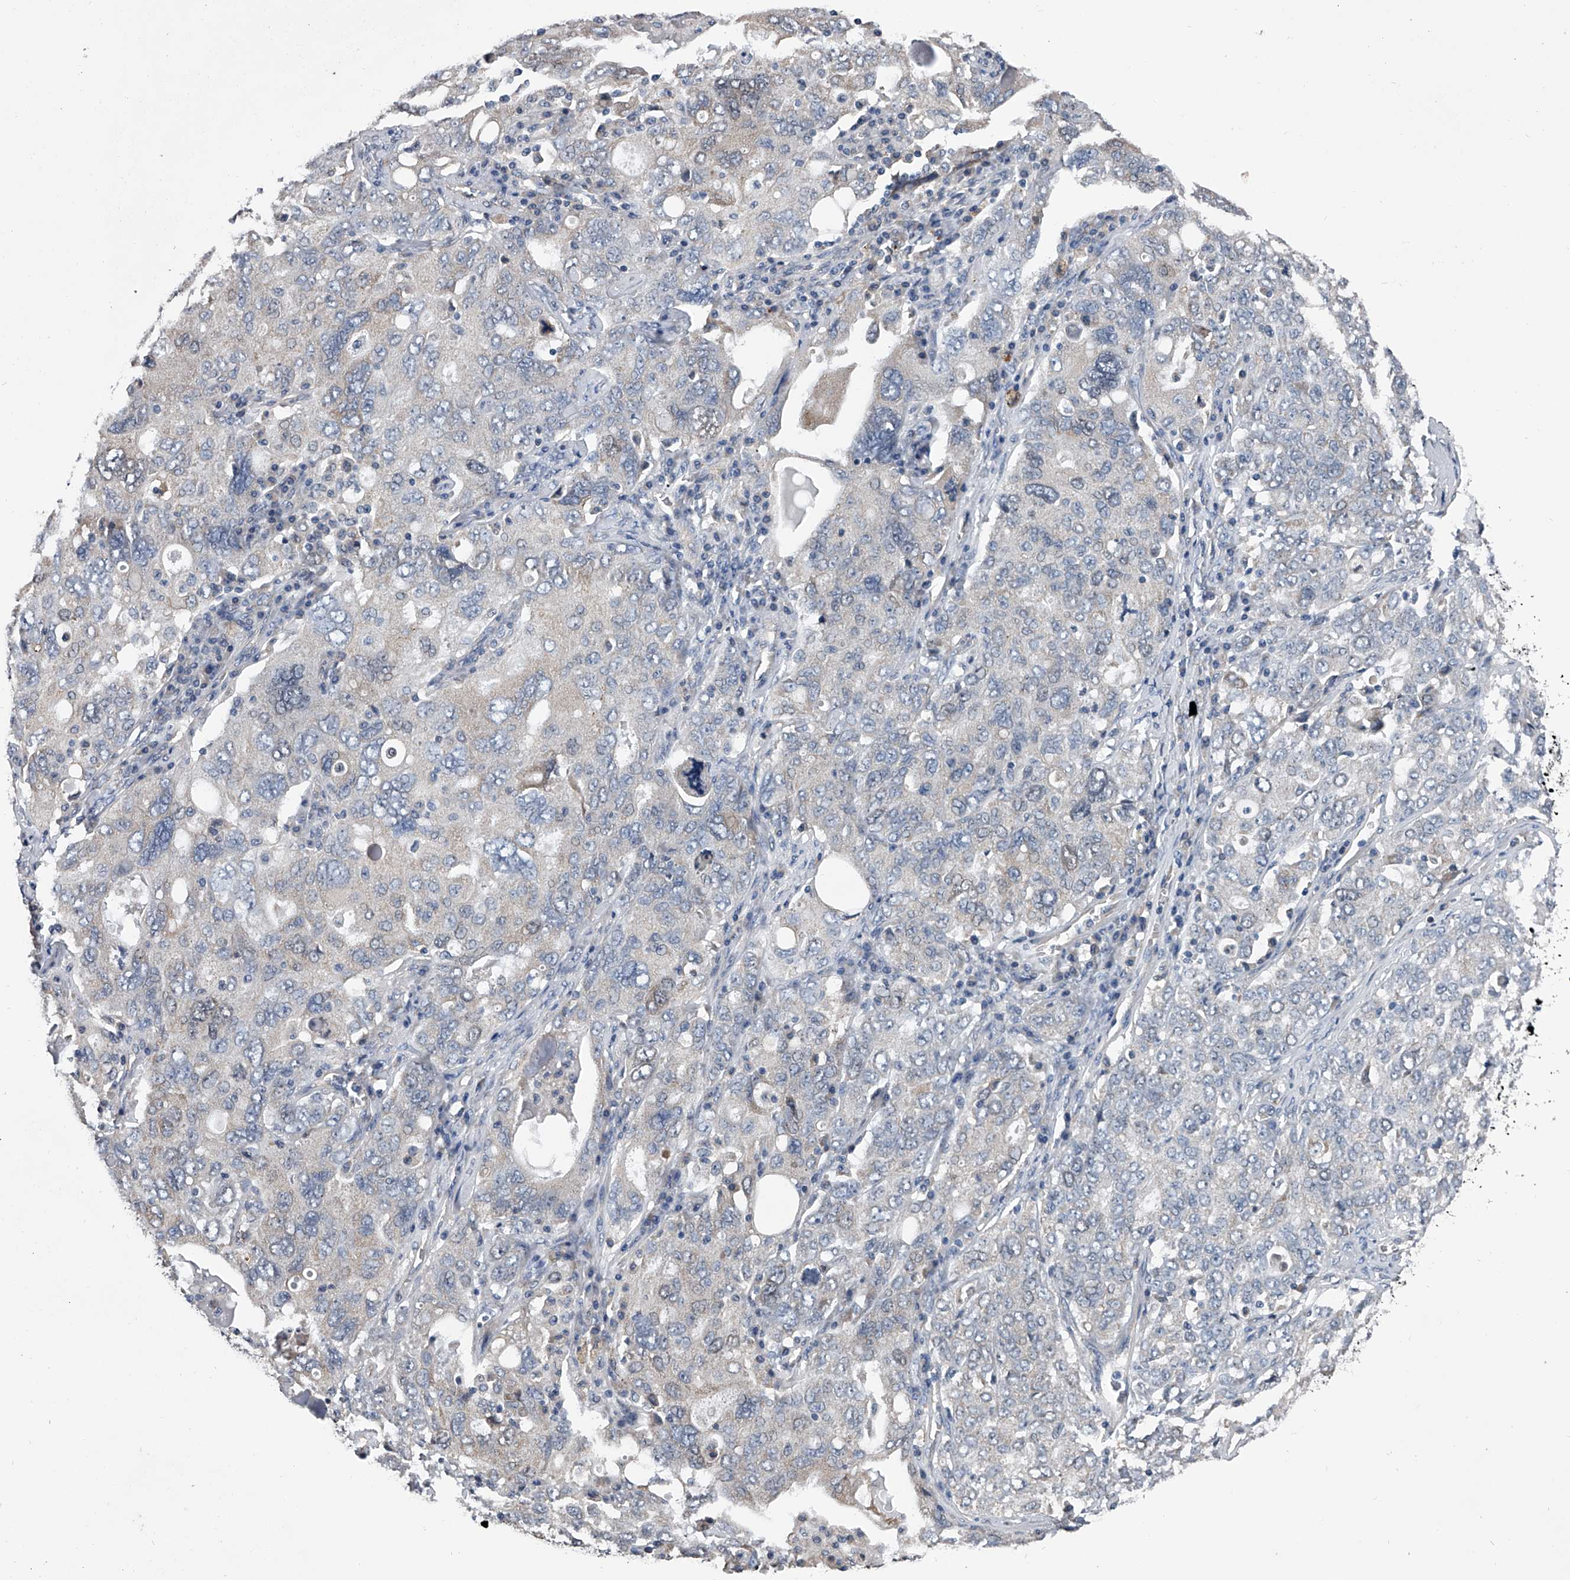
{"staining": {"intensity": "negative", "quantity": "none", "location": "none"}, "tissue": "ovarian cancer", "cell_type": "Tumor cells", "image_type": "cancer", "snomed": [{"axis": "morphology", "description": "Carcinoma, endometroid"}, {"axis": "topography", "description": "Ovary"}], "caption": "IHC photomicrograph of neoplastic tissue: ovarian cancer (endometroid carcinoma) stained with DAB (3,3'-diaminobenzidine) exhibits no significant protein staining in tumor cells. (DAB immunohistochemistry, high magnification).", "gene": "ABCG1", "patient": {"sex": "female", "age": 62}}